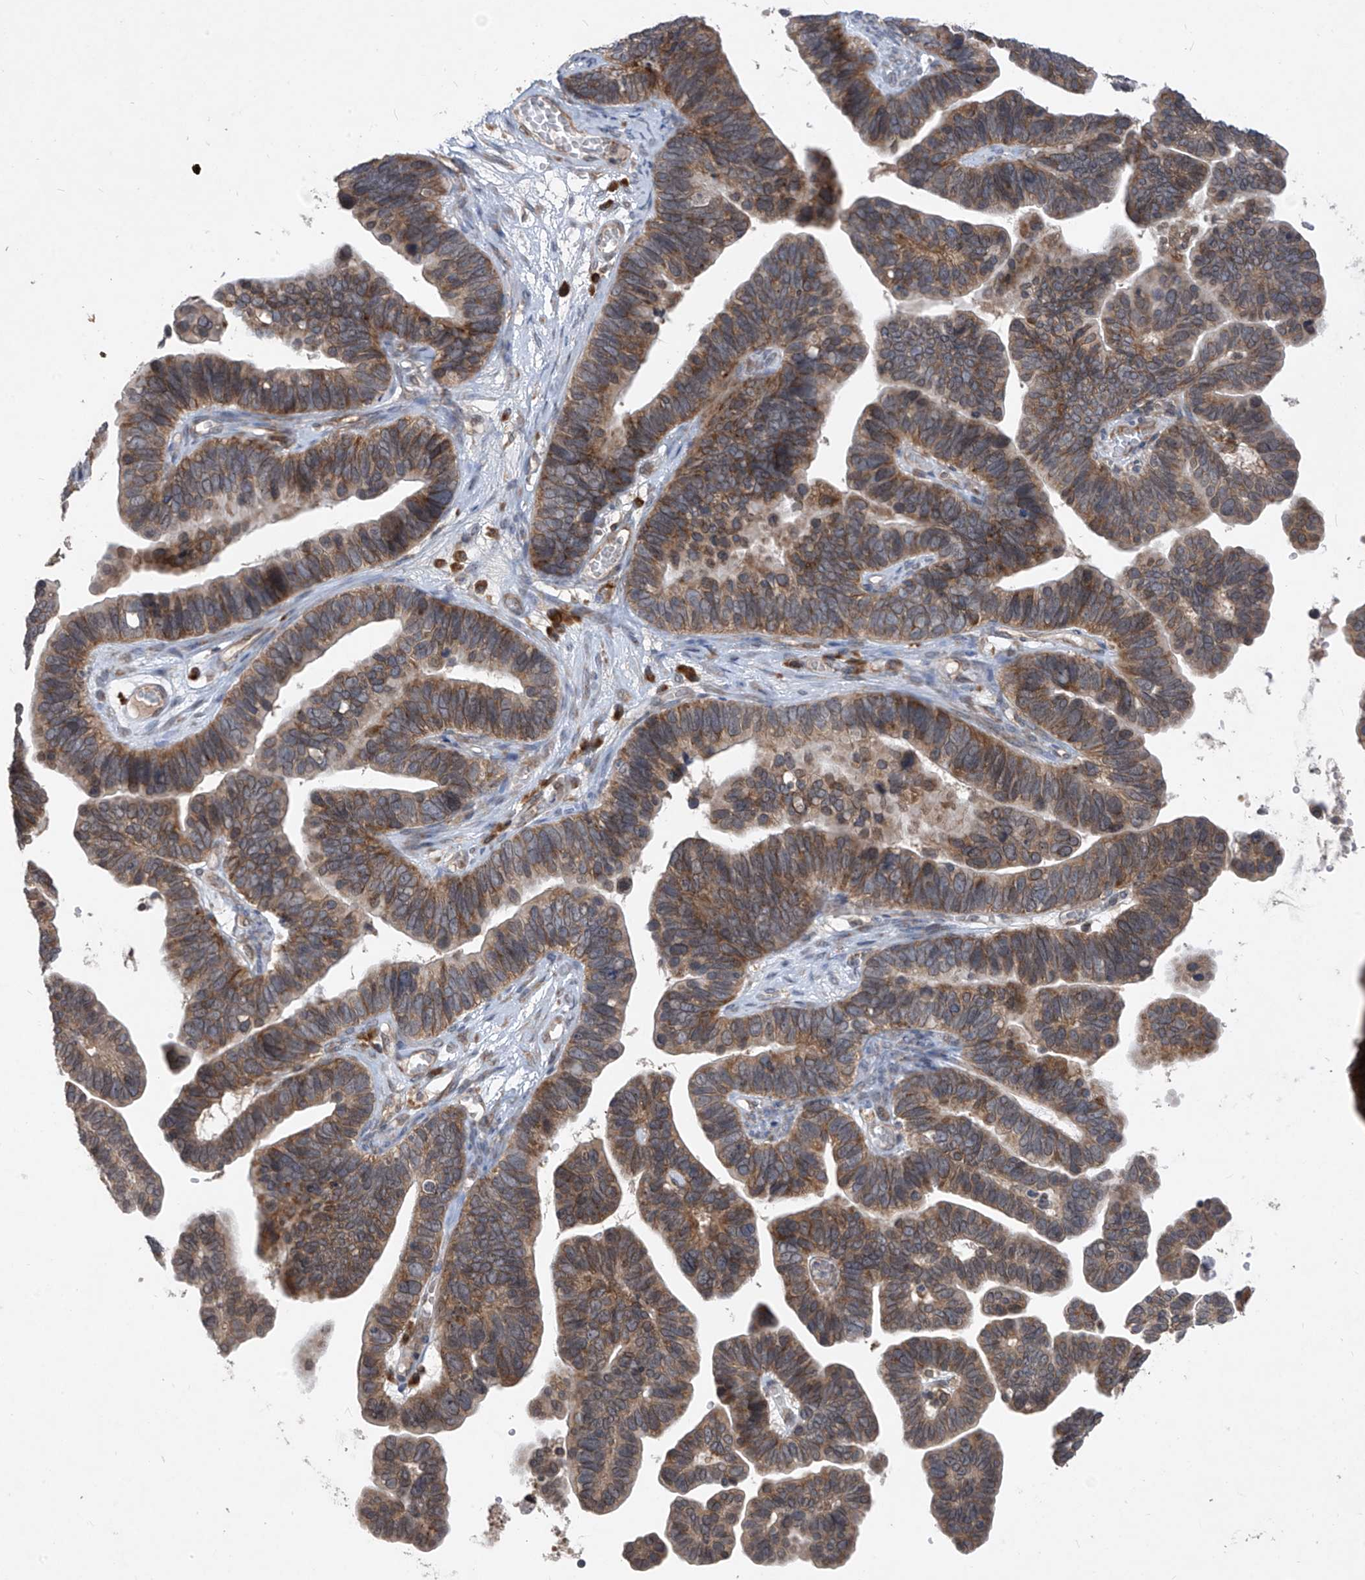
{"staining": {"intensity": "moderate", "quantity": ">75%", "location": "cytoplasmic/membranous"}, "tissue": "ovarian cancer", "cell_type": "Tumor cells", "image_type": "cancer", "snomed": [{"axis": "morphology", "description": "Cystadenocarcinoma, serous, NOS"}, {"axis": "topography", "description": "Ovary"}], "caption": "Protein positivity by immunohistochemistry exhibits moderate cytoplasmic/membranous positivity in approximately >75% of tumor cells in ovarian cancer (serous cystadenocarcinoma).", "gene": "RPL34", "patient": {"sex": "female", "age": 56}}